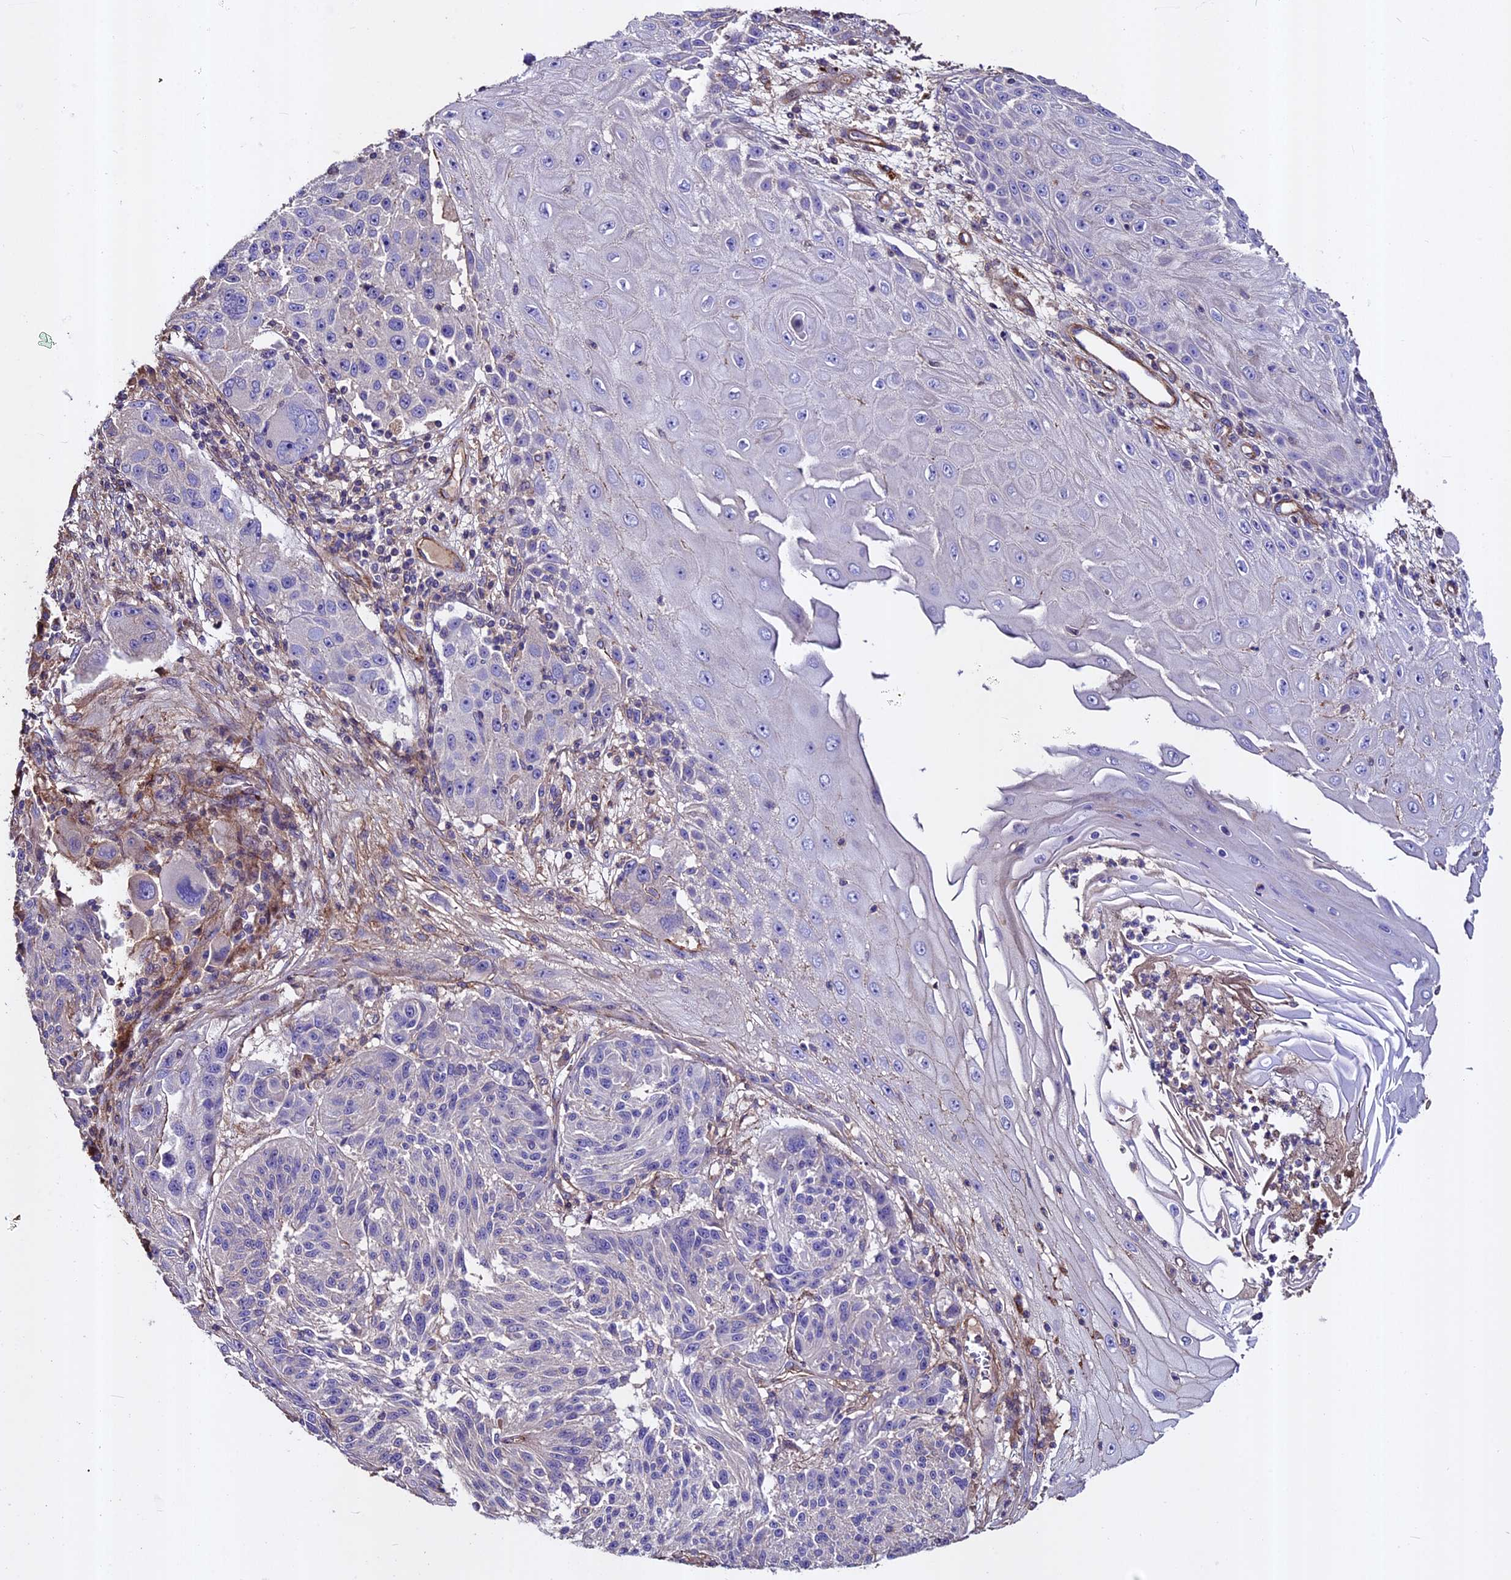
{"staining": {"intensity": "negative", "quantity": "none", "location": "none"}, "tissue": "melanoma", "cell_type": "Tumor cells", "image_type": "cancer", "snomed": [{"axis": "morphology", "description": "Malignant melanoma, NOS"}, {"axis": "topography", "description": "Skin"}], "caption": "The immunohistochemistry (IHC) photomicrograph has no significant positivity in tumor cells of malignant melanoma tissue. (DAB IHC visualized using brightfield microscopy, high magnification).", "gene": "EVA1B", "patient": {"sex": "male", "age": 53}}